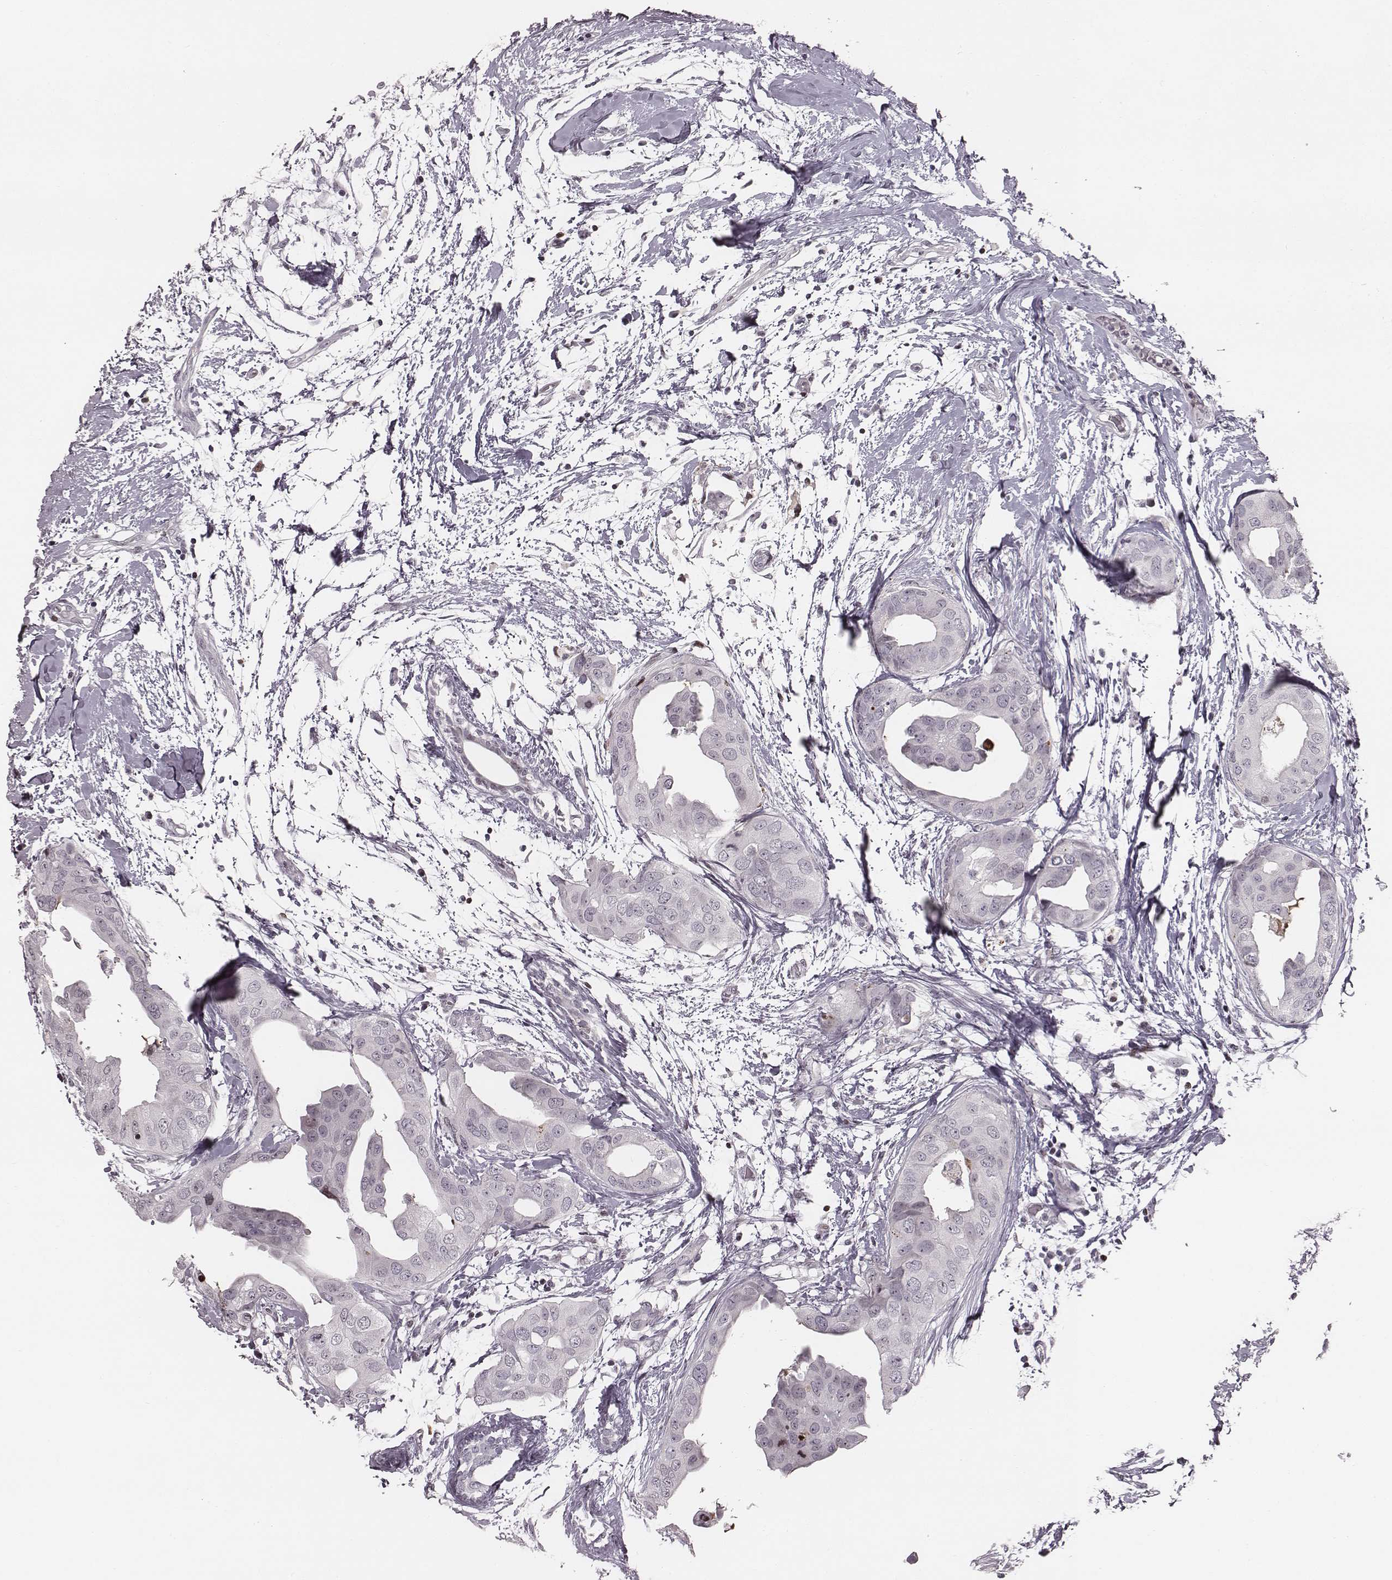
{"staining": {"intensity": "negative", "quantity": "none", "location": "none"}, "tissue": "breast cancer", "cell_type": "Tumor cells", "image_type": "cancer", "snomed": [{"axis": "morphology", "description": "Normal tissue, NOS"}, {"axis": "morphology", "description": "Duct carcinoma"}, {"axis": "topography", "description": "Breast"}], "caption": "High power microscopy histopathology image of an IHC photomicrograph of breast cancer (infiltrating ductal carcinoma), revealing no significant expression in tumor cells.", "gene": "NDC1", "patient": {"sex": "female", "age": 40}}